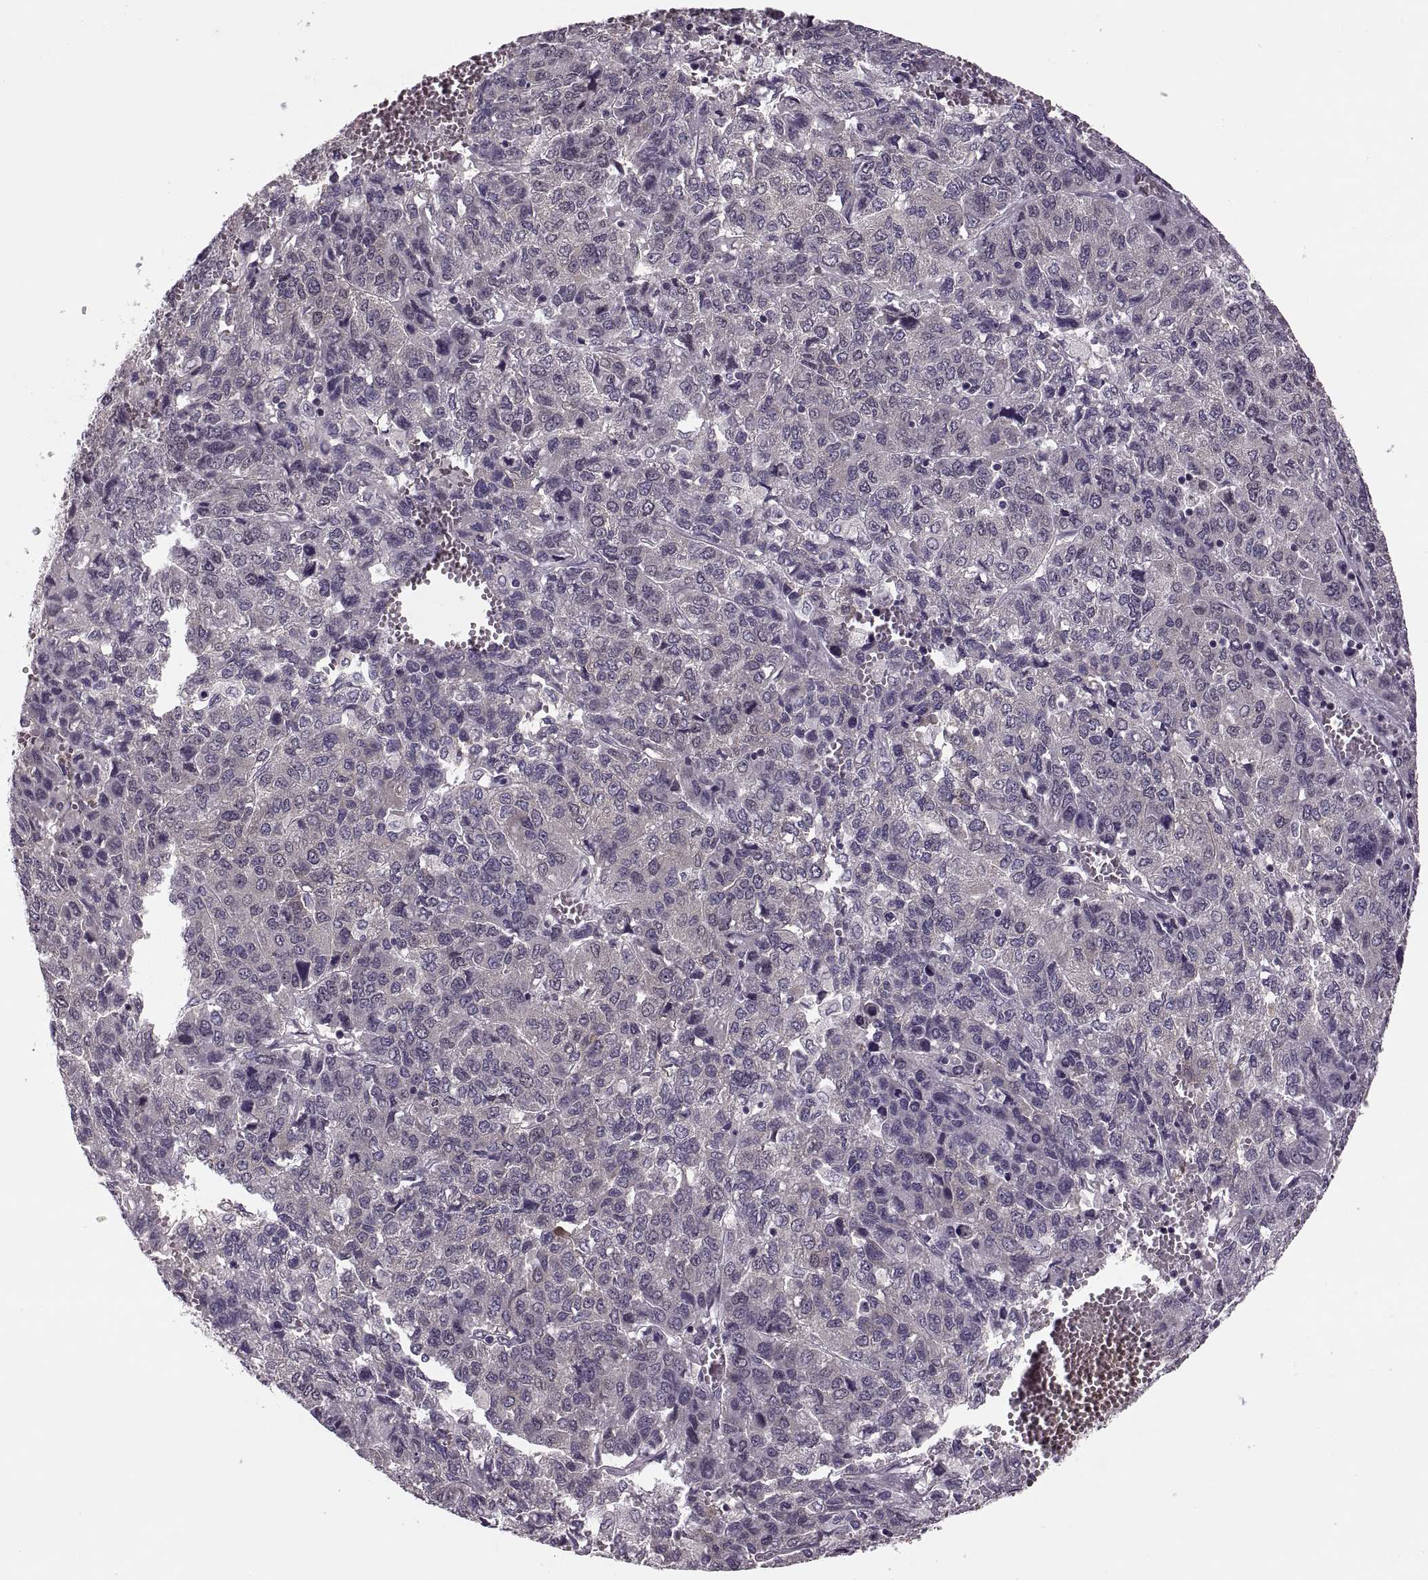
{"staining": {"intensity": "negative", "quantity": "none", "location": "none"}, "tissue": "liver cancer", "cell_type": "Tumor cells", "image_type": "cancer", "snomed": [{"axis": "morphology", "description": "Carcinoma, Hepatocellular, NOS"}, {"axis": "topography", "description": "Liver"}], "caption": "Tumor cells are negative for brown protein staining in liver cancer (hepatocellular carcinoma).", "gene": "CACNA1F", "patient": {"sex": "male", "age": 69}}